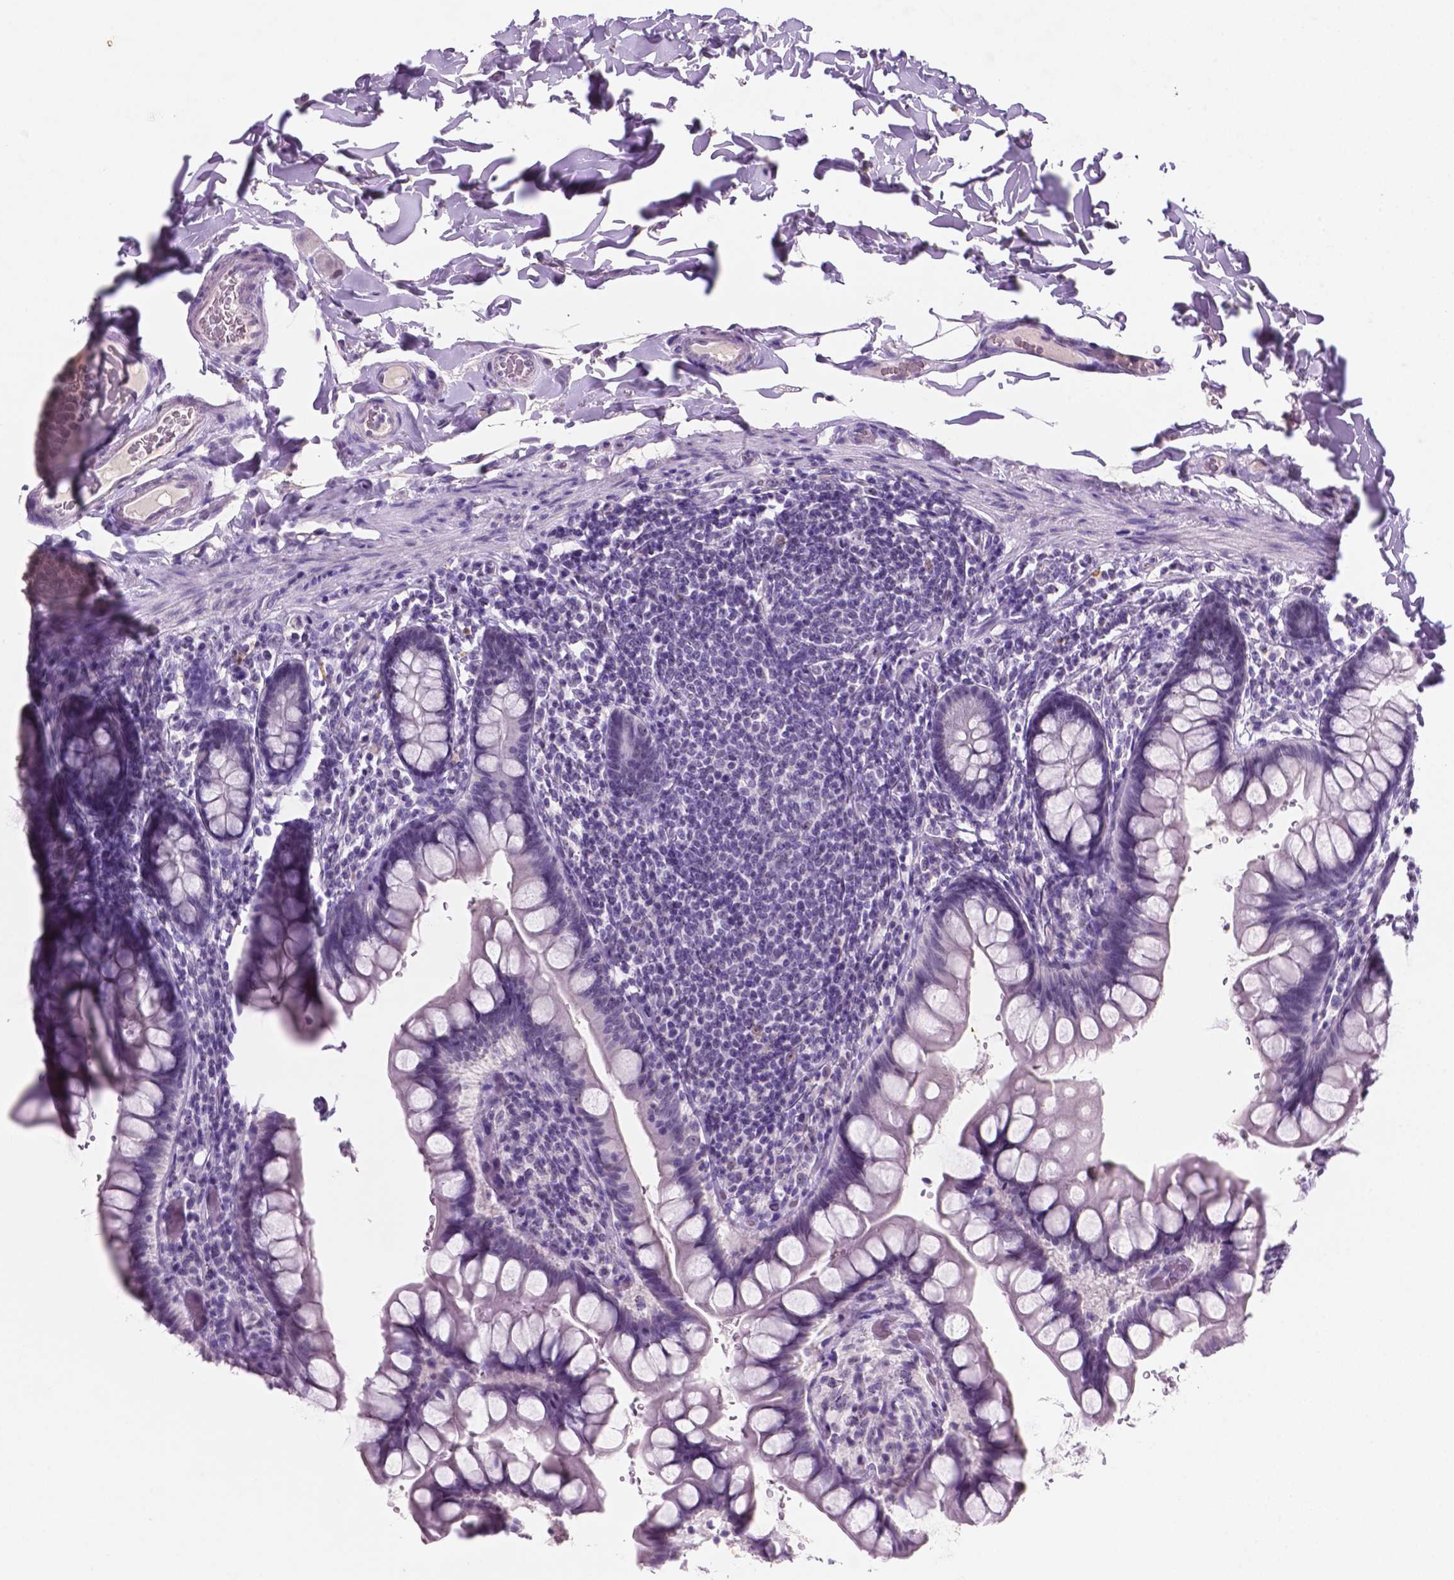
{"staining": {"intensity": "negative", "quantity": "none", "location": "none"}, "tissue": "small intestine", "cell_type": "Glandular cells", "image_type": "normal", "snomed": [{"axis": "morphology", "description": "Normal tissue, NOS"}, {"axis": "topography", "description": "Small intestine"}], "caption": "High power microscopy histopathology image of an IHC photomicrograph of benign small intestine, revealing no significant staining in glandular cells.", "gene": "C18orf21", "patient": {"sex": "male", "age": 70}}